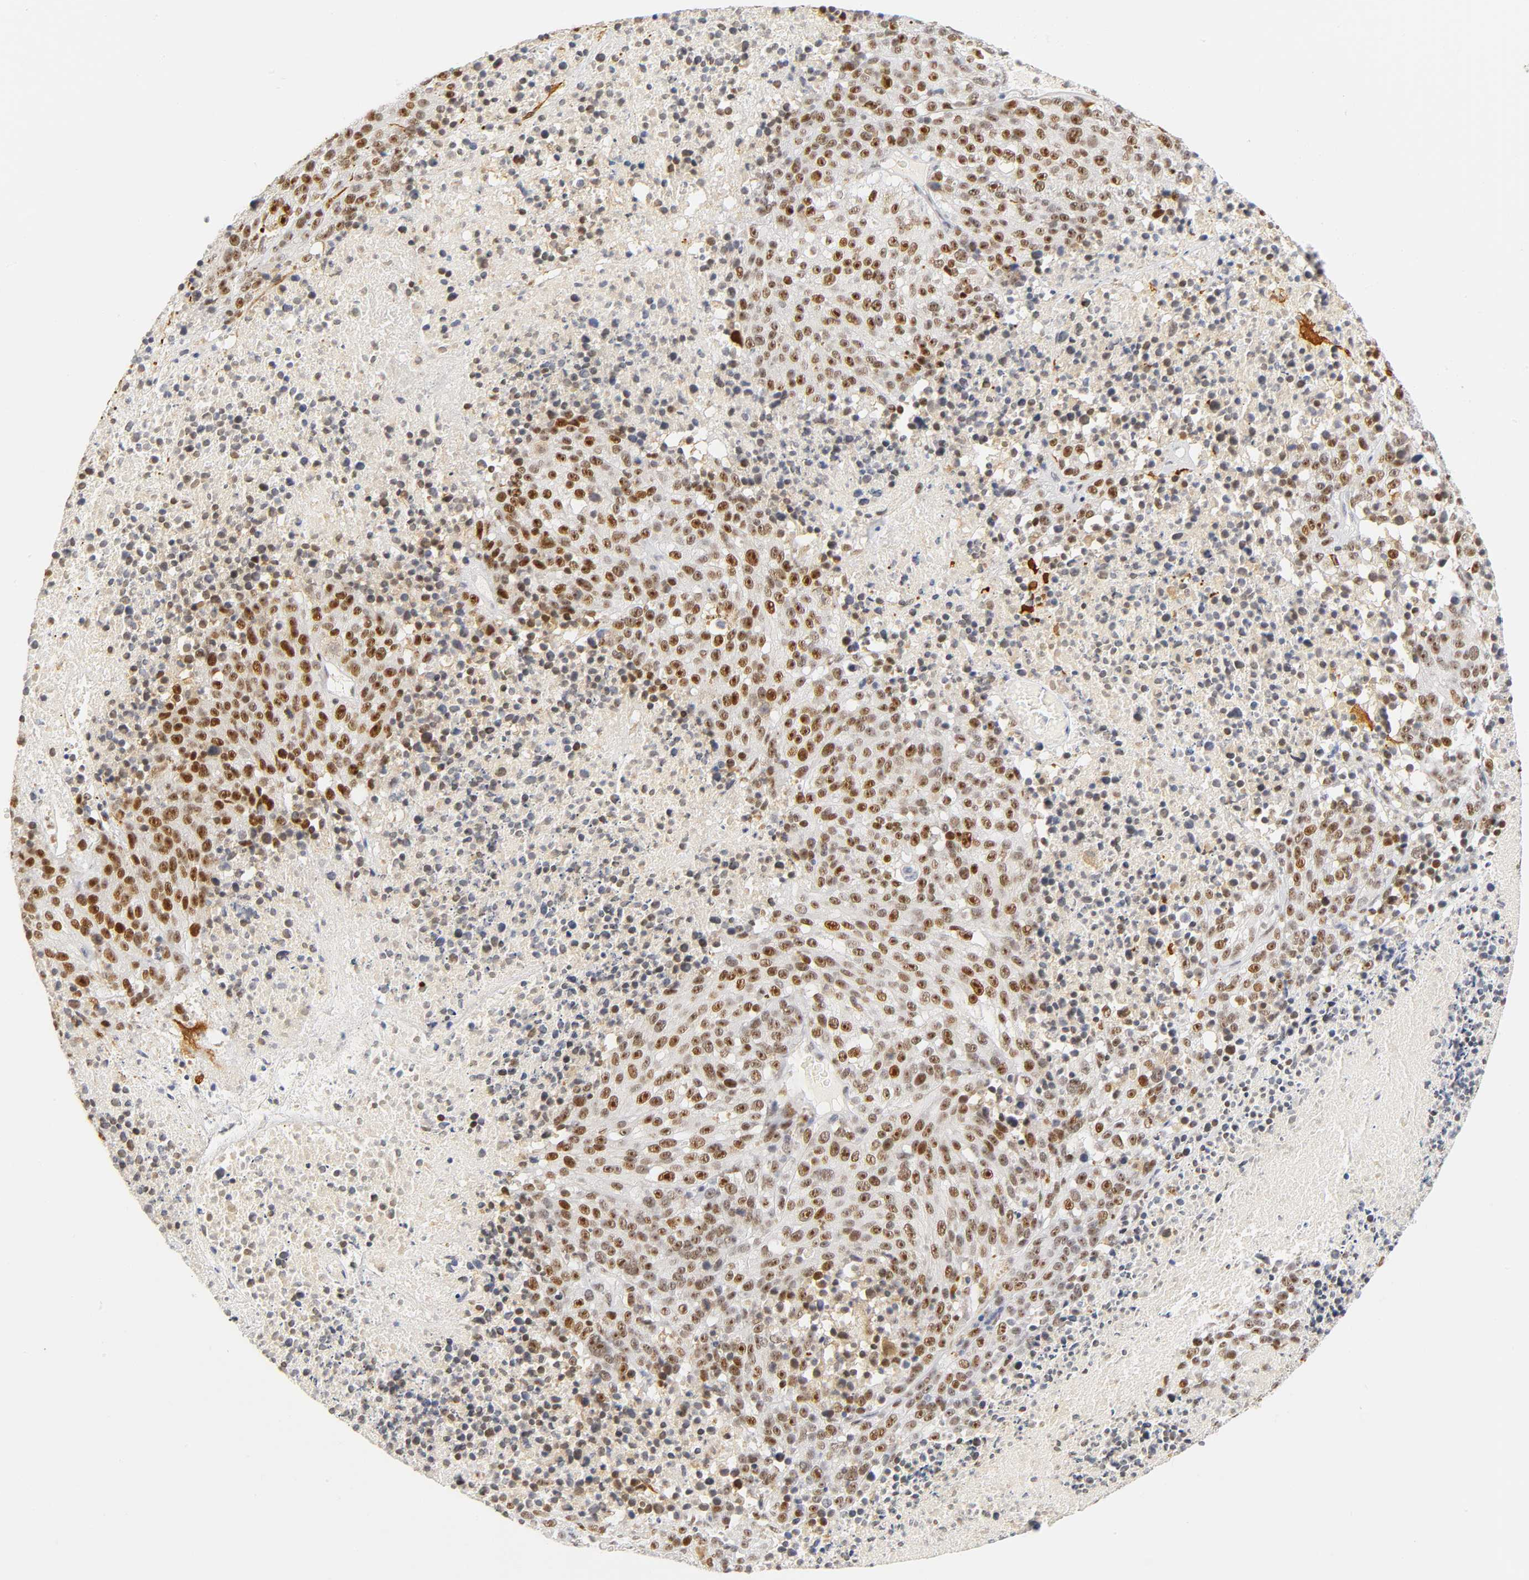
{"staining": {"intensity": "strong", "quantity": ">75%", "location": "nuclear"}, "tissue": "melanoma", "cell_type": "Tumor cells", "image_type": "cancer", "snomed": [{"axis": "morphology", "description": "Malignant melanoma, Metastatic site"}, {"axis": "topography", "description": "Cerebral cortex"}], "caption": "Malignant melanoma (metastatic site) tissue reveals strong nuclear positivity in approximately >75% of tumor cells", "gene": "MNAT1", "patient": {"sex": "female", "age": 52}}